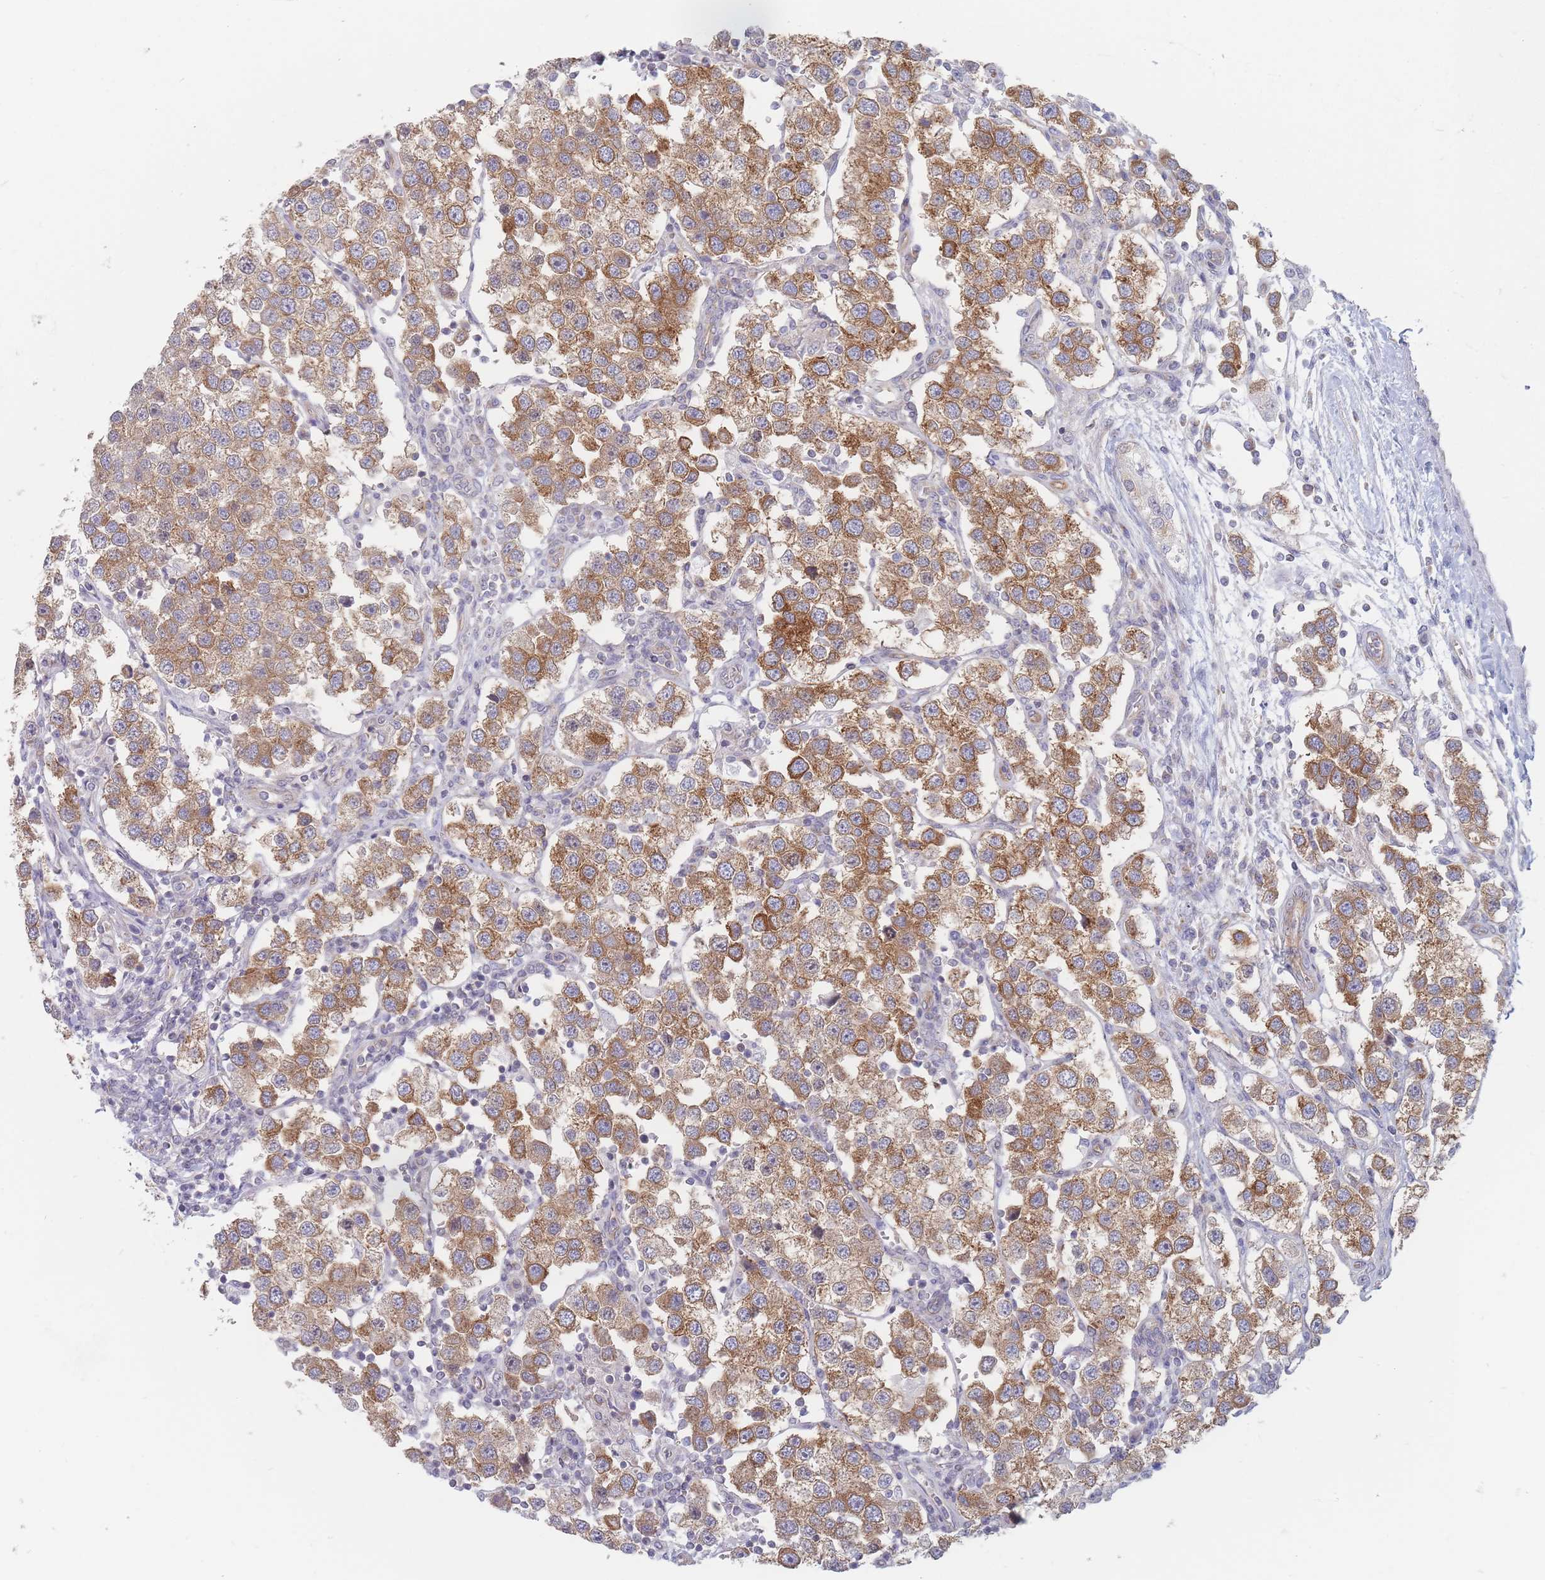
{"staining": {"intensity": "moderate", "quantity": ">75%", "location": "cytoplasmic/membranous"}, "tissue": "testis cancer", "cell_type": "Tumor cells", "image_type": "cancer", "snomed": [{"axis": "morphology", "description": "Seminoma, NOS"}, {"axis": "topography", "description": "Testis"}], "caption": "Seminoma (testis) was stained to show a protein in brown. There is medium levels of moderate cytoplasmic/membranous staining in approximately >75% of tumor cells. (DAB = brown stain, brightfield microscopy at high magnification).", "gene": "MAP1S", "patient": {"sex": "male", "age": 37}}